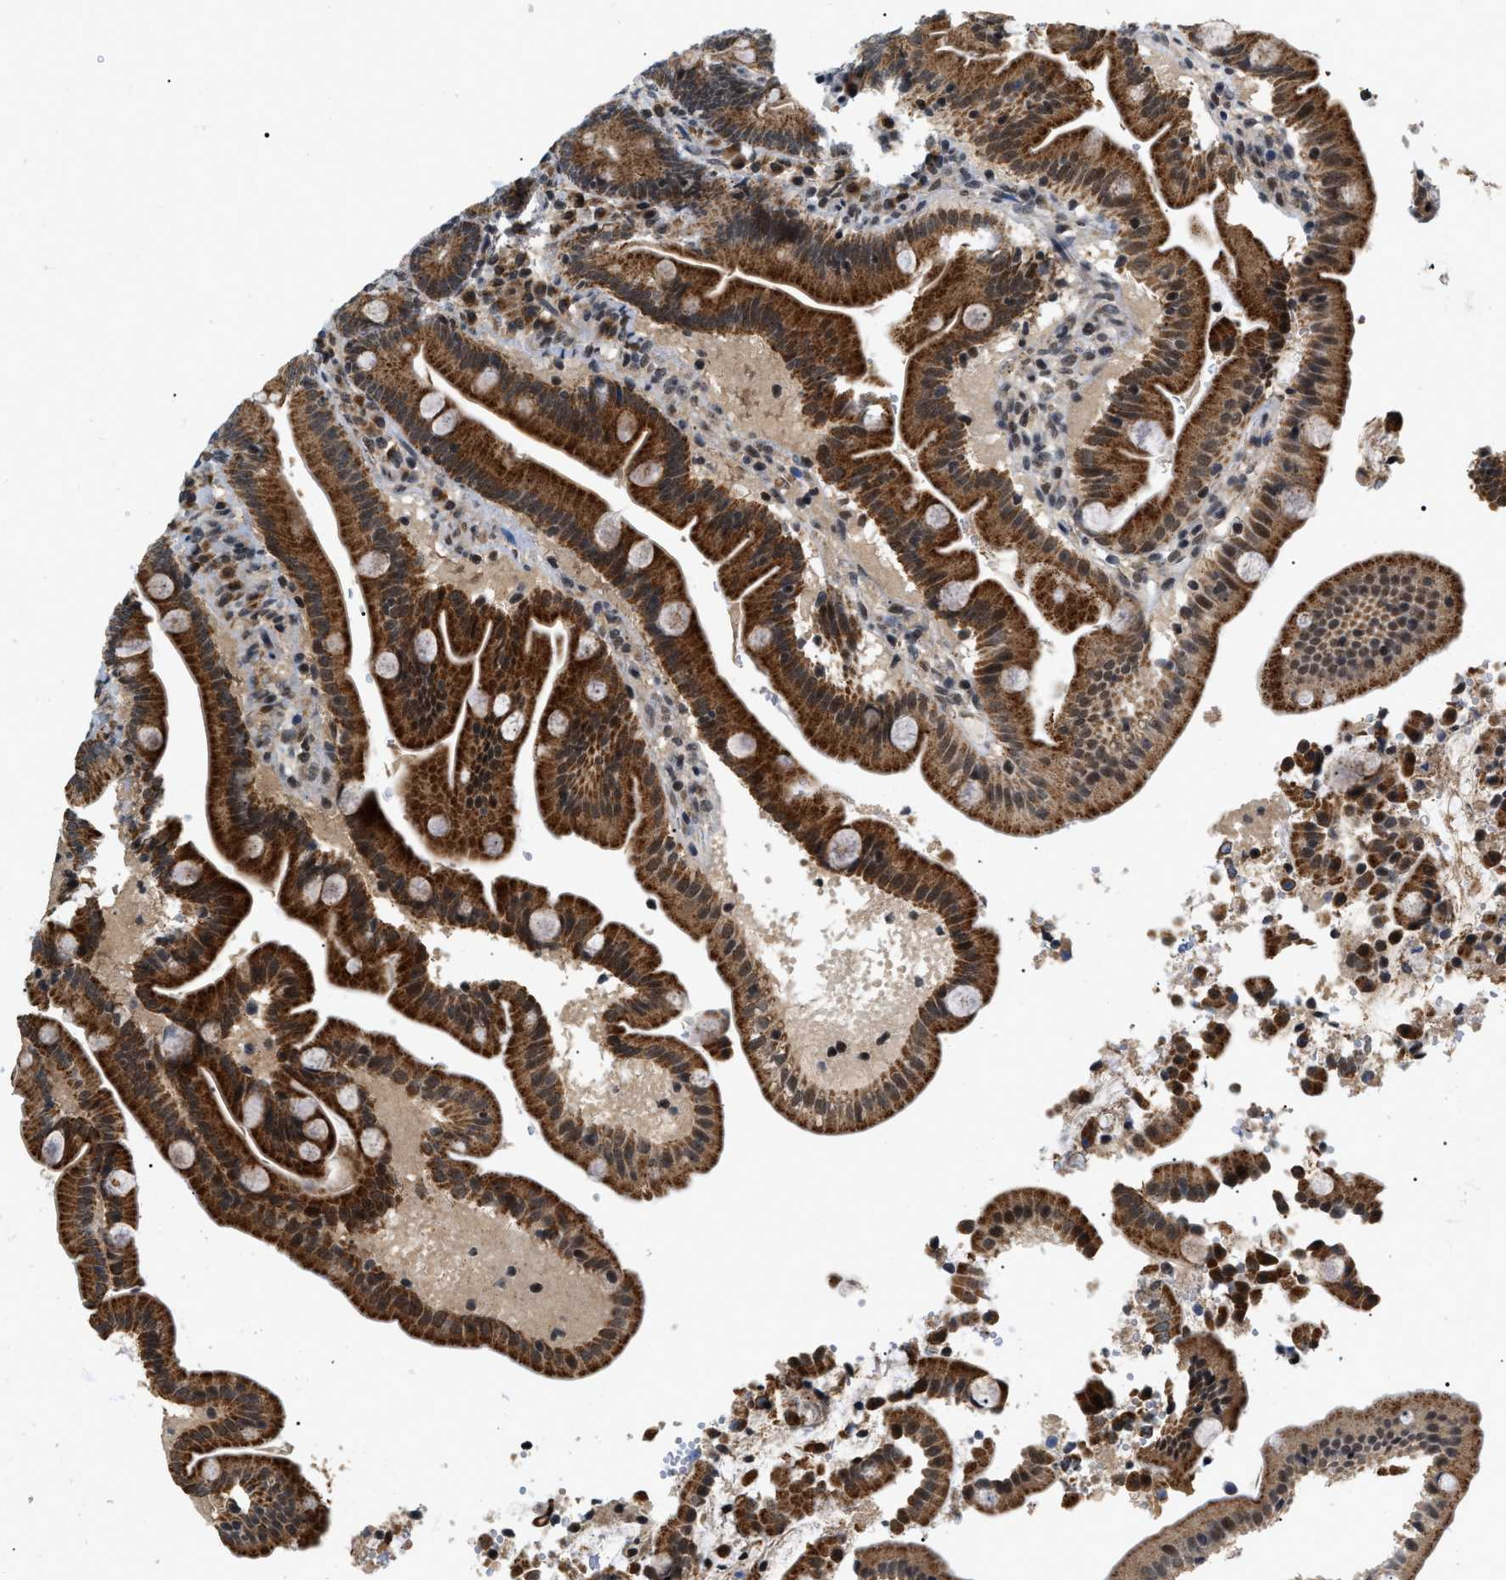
{"staining": {"intensity": "strong", "quantity": ">75%", "location": "cytoplasmic/membranous"}, "tissue": "duodenum", "cell_type": "Glandular cells", "image_type": "normal", "snomed": [{"axis": "morphology", "description": "Normal tissue, NOS"}, {"axis": "topography", "description": "Duodenum"}], "caption": "A brown stain highlights strong cytoplasmic/membranous positivity of a protein in glandular cells of normal human duodenum. (DAB IHC, brown staining for protein, blue staining for nuclei).", "gene": "ZBTB11", "patient": {"sex": "male", "age": 54}}